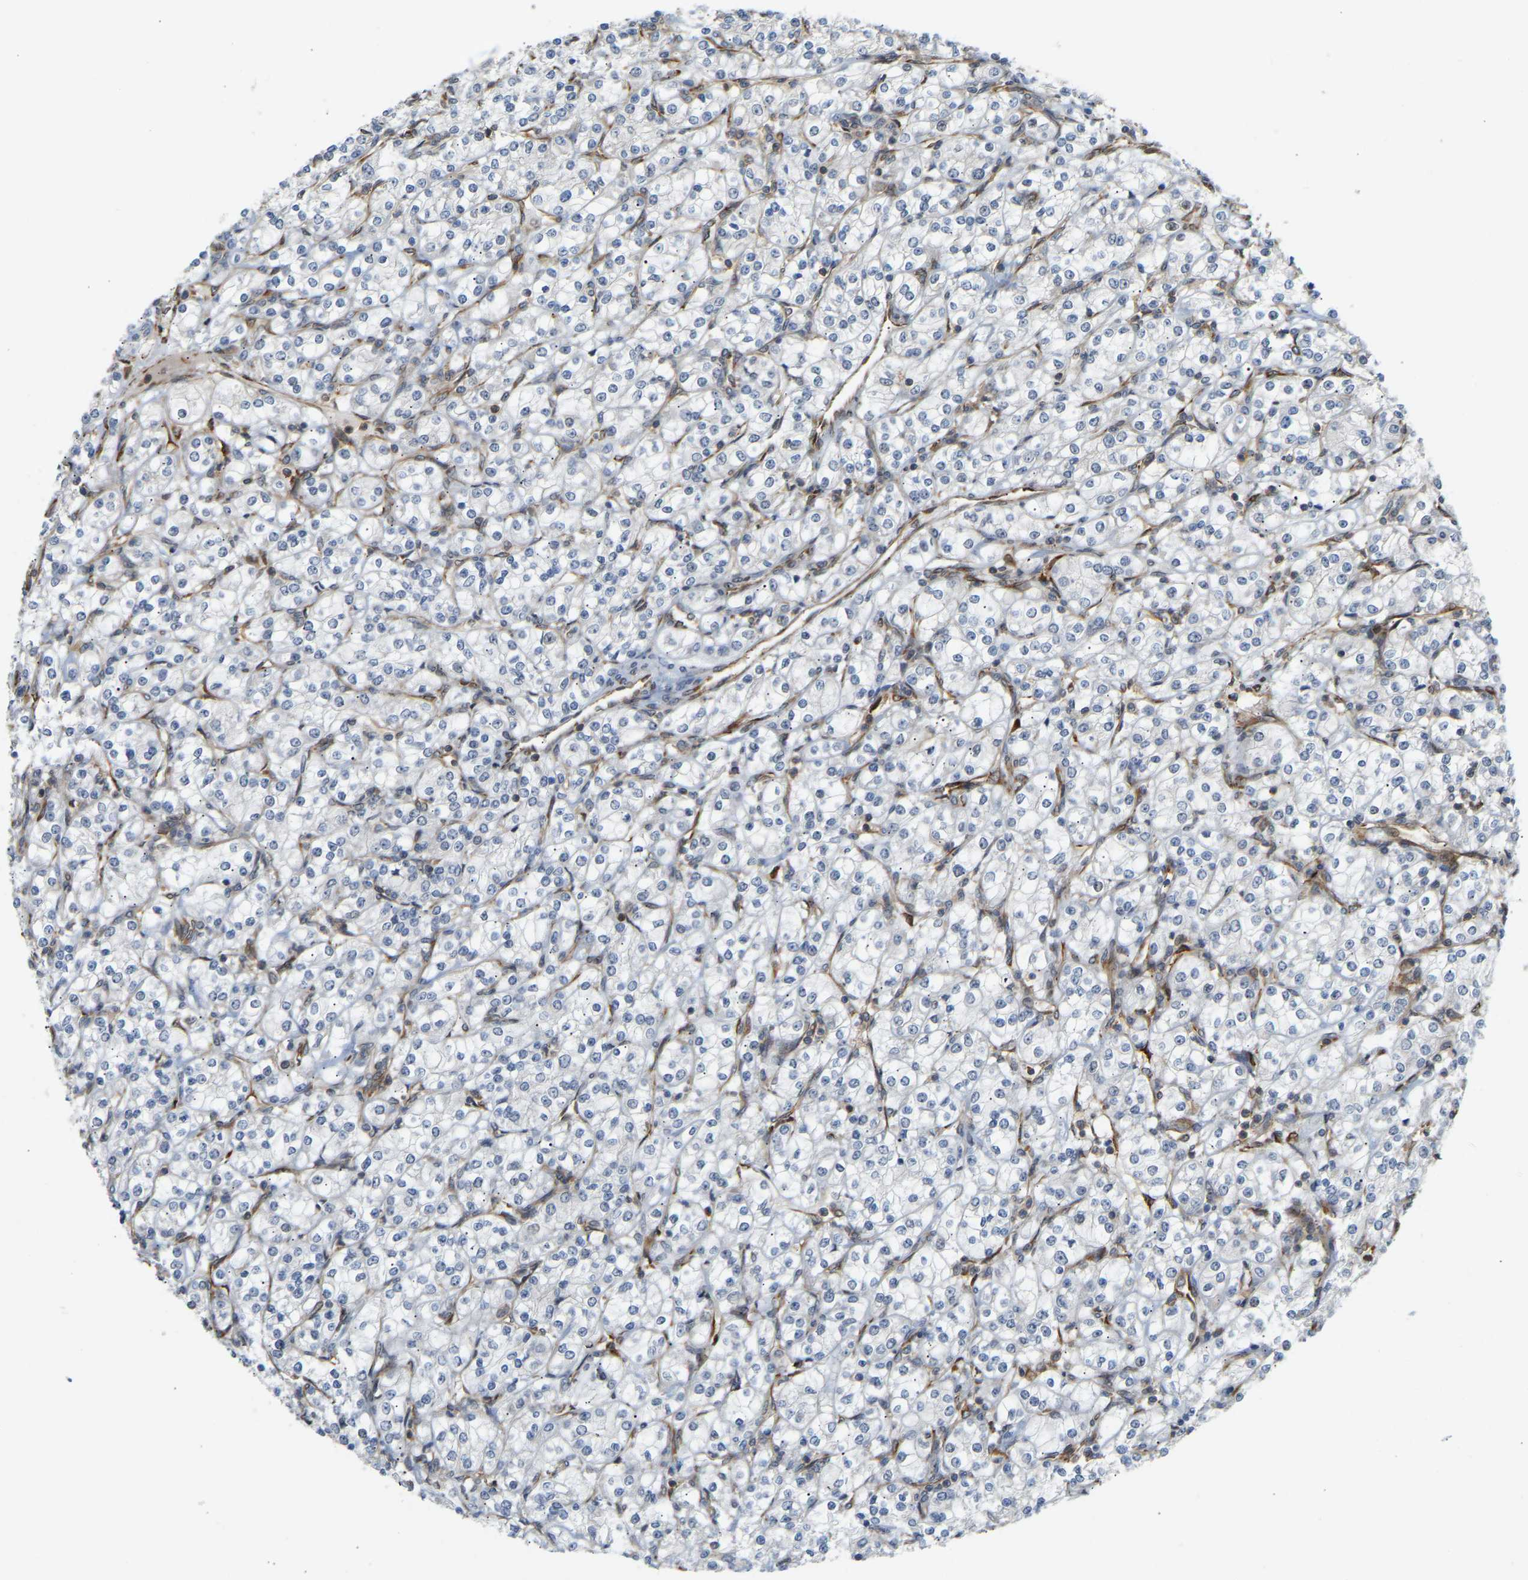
{"staining": {"intensity": "negative", "quantity": "none", "location": "none"}, "tissue": "renal cancer", "cell_type": "Tumor cells", "image_type": "cancer", "snomed": [{"axis": "morphology", "description": "Adenocarcinoma, NOS"}, {"axis": "topography", "description": "Kidney"}], "caption": "Immunohistochemistry image of renal adenocarcinoma stained for a protein (brown), which displays no expression in tumor cells. (DAB (3,3'-diaminobenzidine) immunohistochemistry visualized using brightfield microscopy, high magnification).", "gene": "PLCG2", "patient": {"sex": "male", "age": 77}}